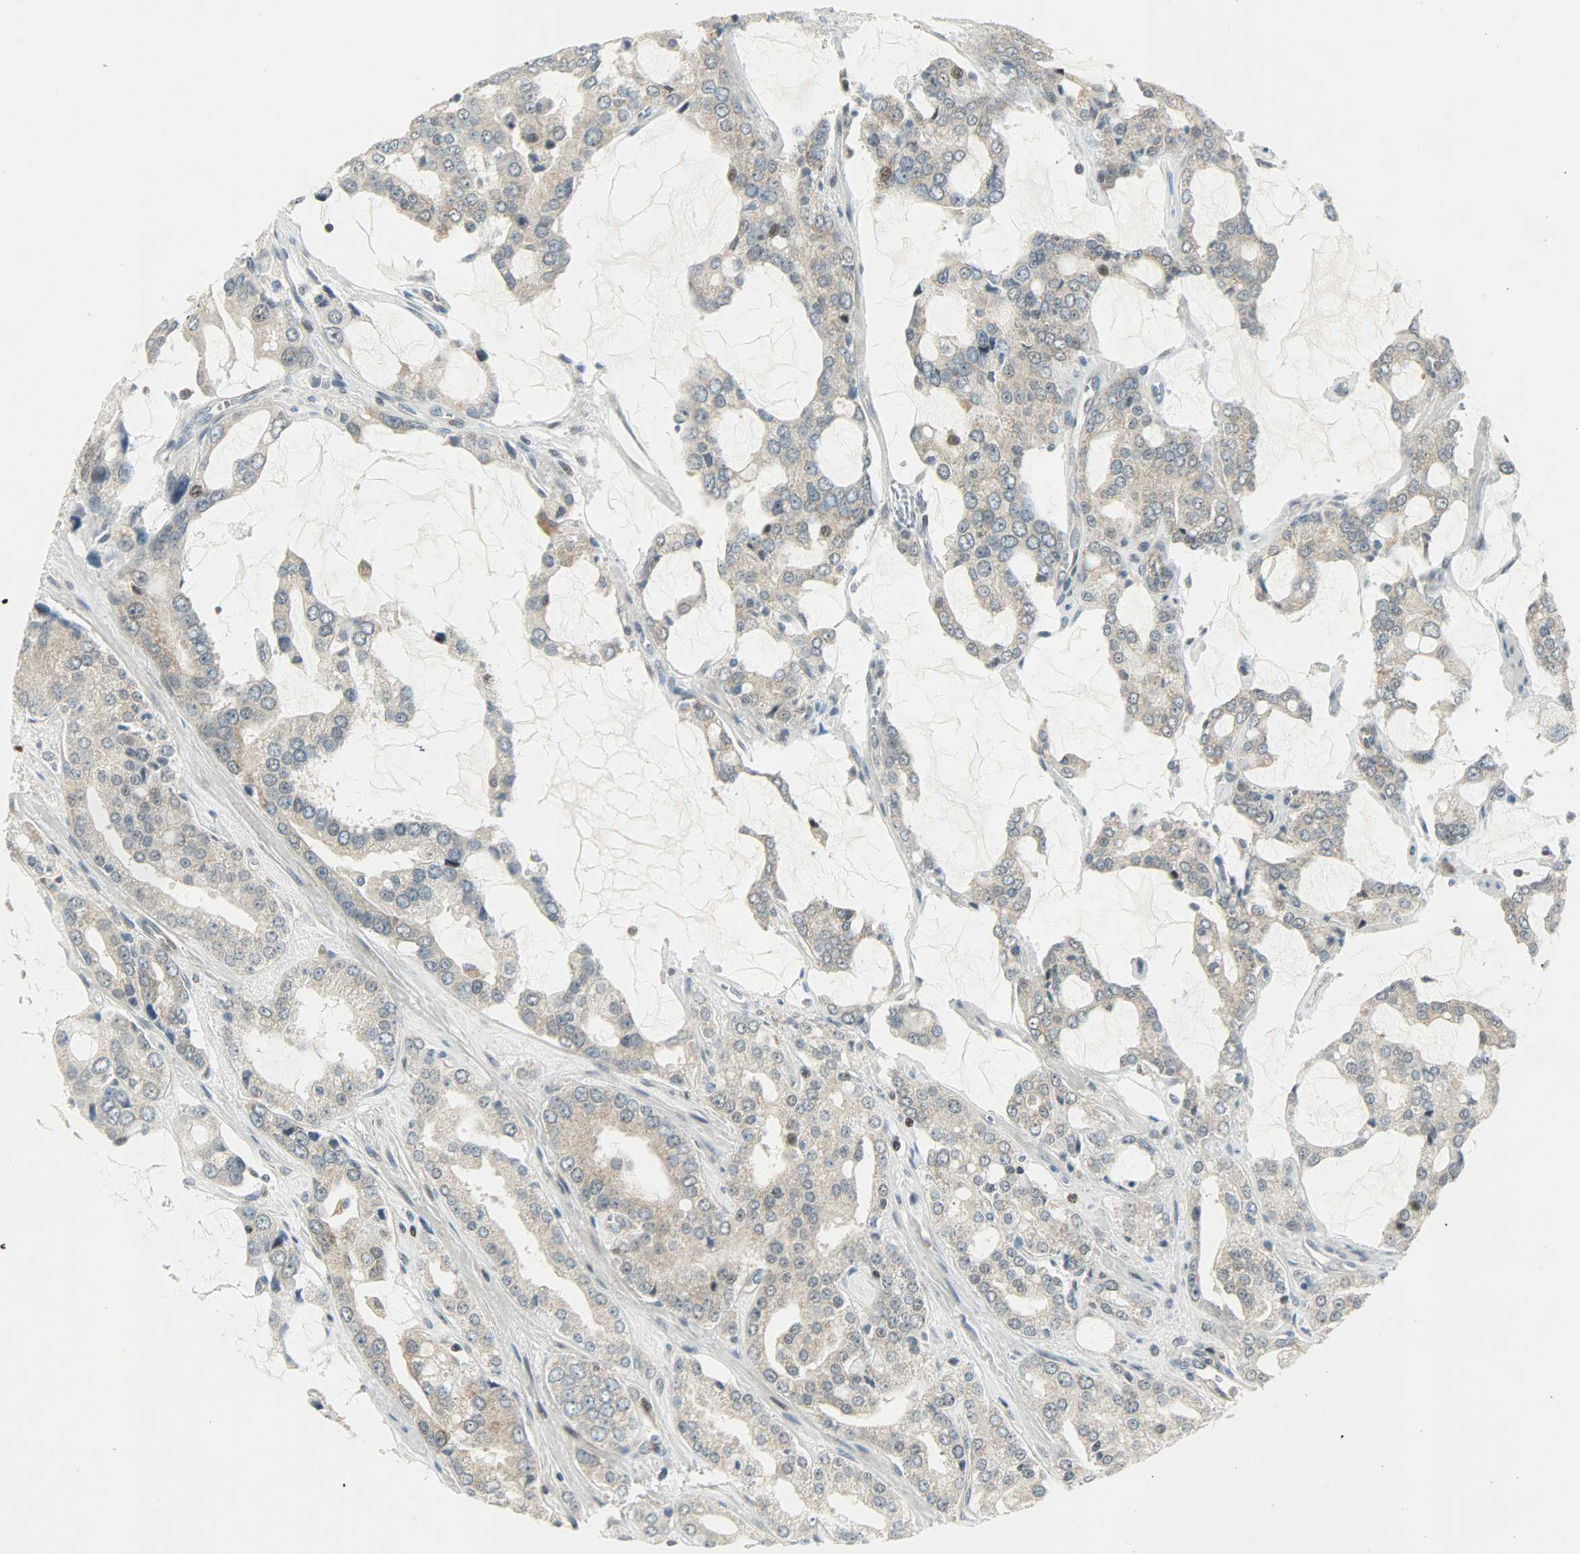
{"staining": {"intensity": "weak", "quantity": ">75%", "location": "cytoplasmic/membranous"}, "tissue": "prostate cancer", "cell_type": "Tumor cells", "image_type": "cancer", "snomed": [{"axis": "morphology", "description": "Adenocarcinoma, High grade"}, {"axis": "topography", "description": "Prostate"}], "caption": "High-grade adenocarcinoma (prostate) stained with a protein marker demonstrates weak staining in tumor cells.", "gene": "IL15", "patient": {"sex": "male", "age": 67}}